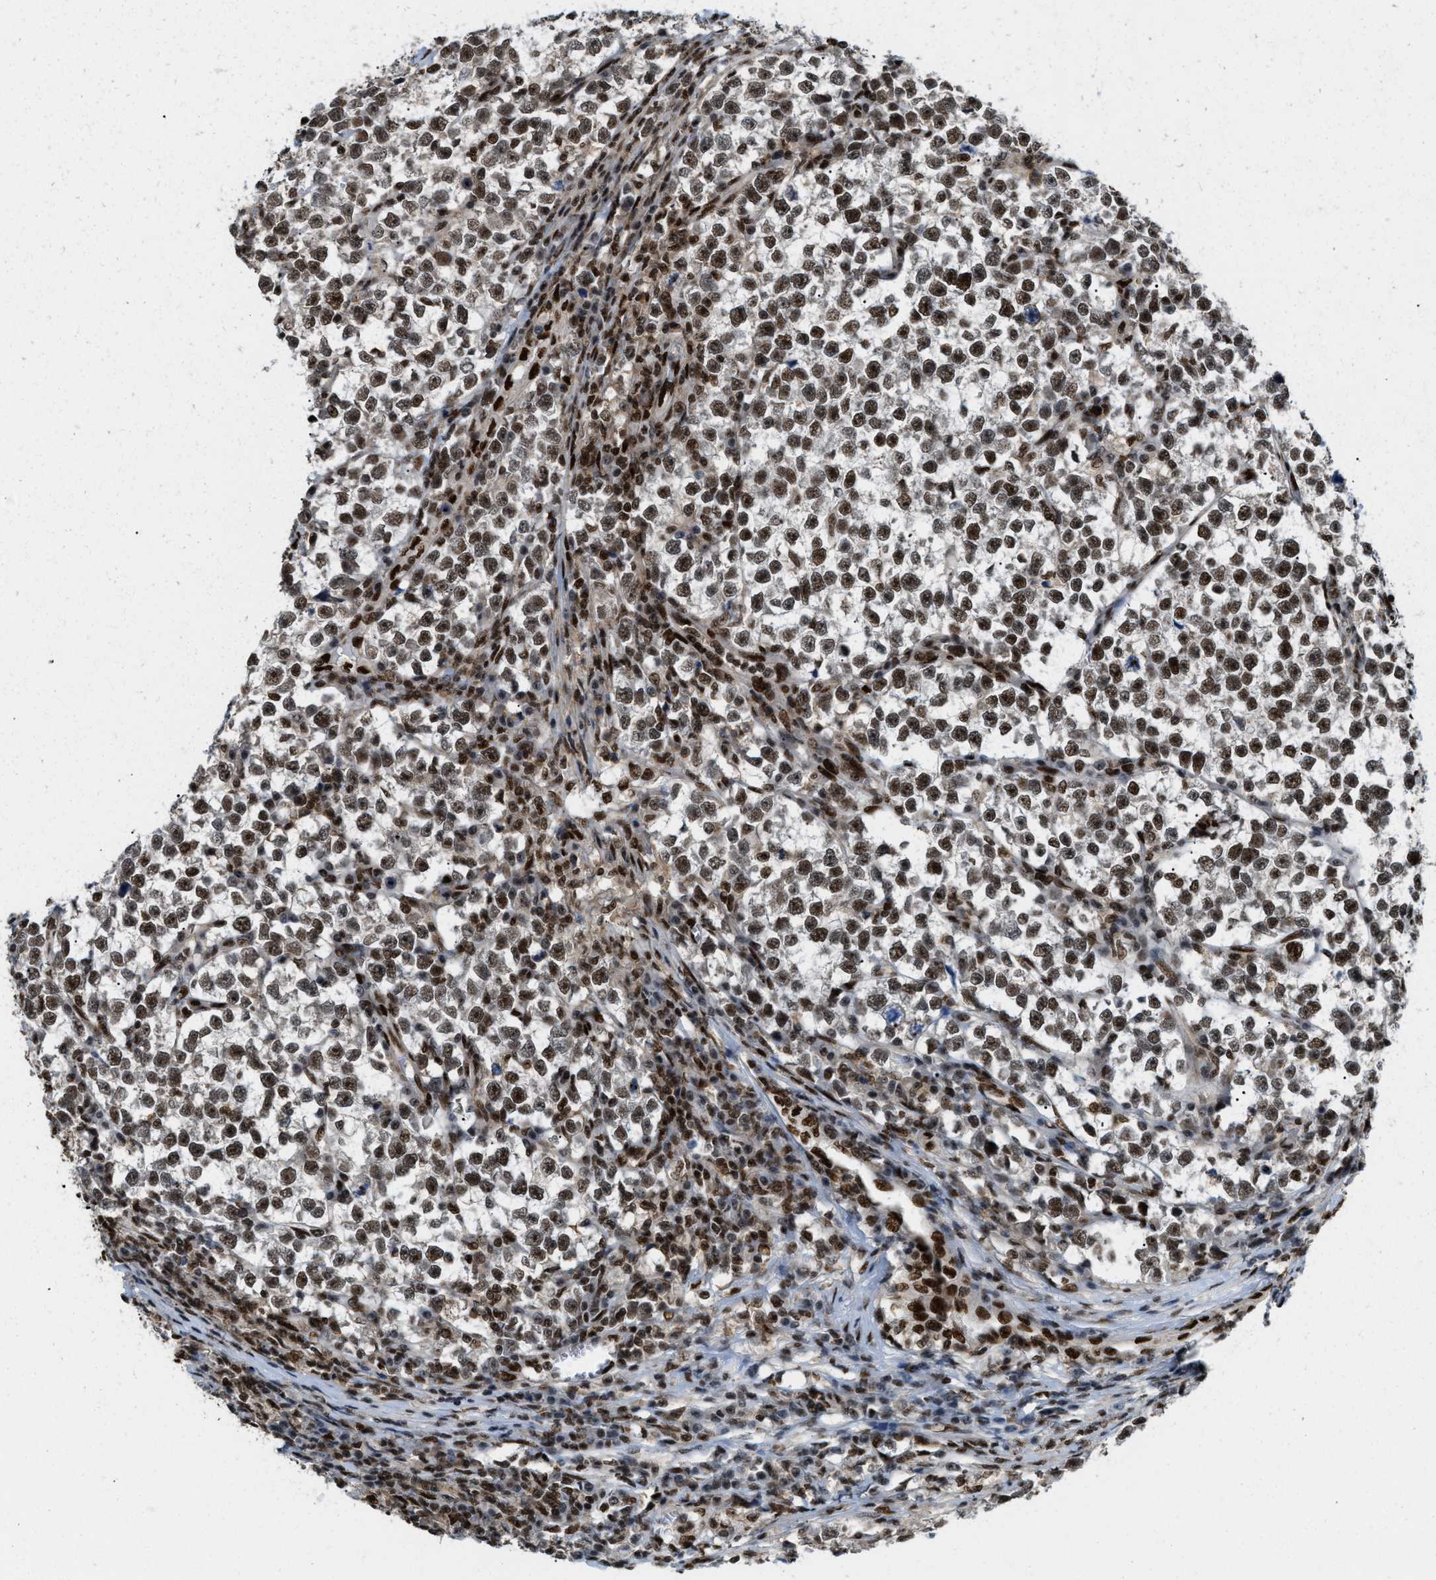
{"staining": {"intensity": "moderate", "quantity": ">75%", "location": "nuclear"}, "tissue": "testis cancer", "cell_type": "Tumor cells", "image_type": "cancer", "snomed": [{"axis": "morphology", "description": "Normal tissue, NOS"}, {"axis": "morphology", "description": "Seminoma, NOS"}, {"axis": "topography", "description": "Testis"}], "caption": "High-magnification brightfield microscopy of seminoma (testis) stained with DAB (3,3'-diaminobenzidine) (brown) and counterstained with hematoxylin (blue). tumor cells exhibit moderate nuclear expression is seen in approximately>75% of cells. (Stains: DAB (3,3'-diaminobenzidine) in brown, nuclei in blue, Microscopy: brightfield microscopy at high magnification).", "gene": "NUMA1", "patient": {"sex": "male", "age": 43}}